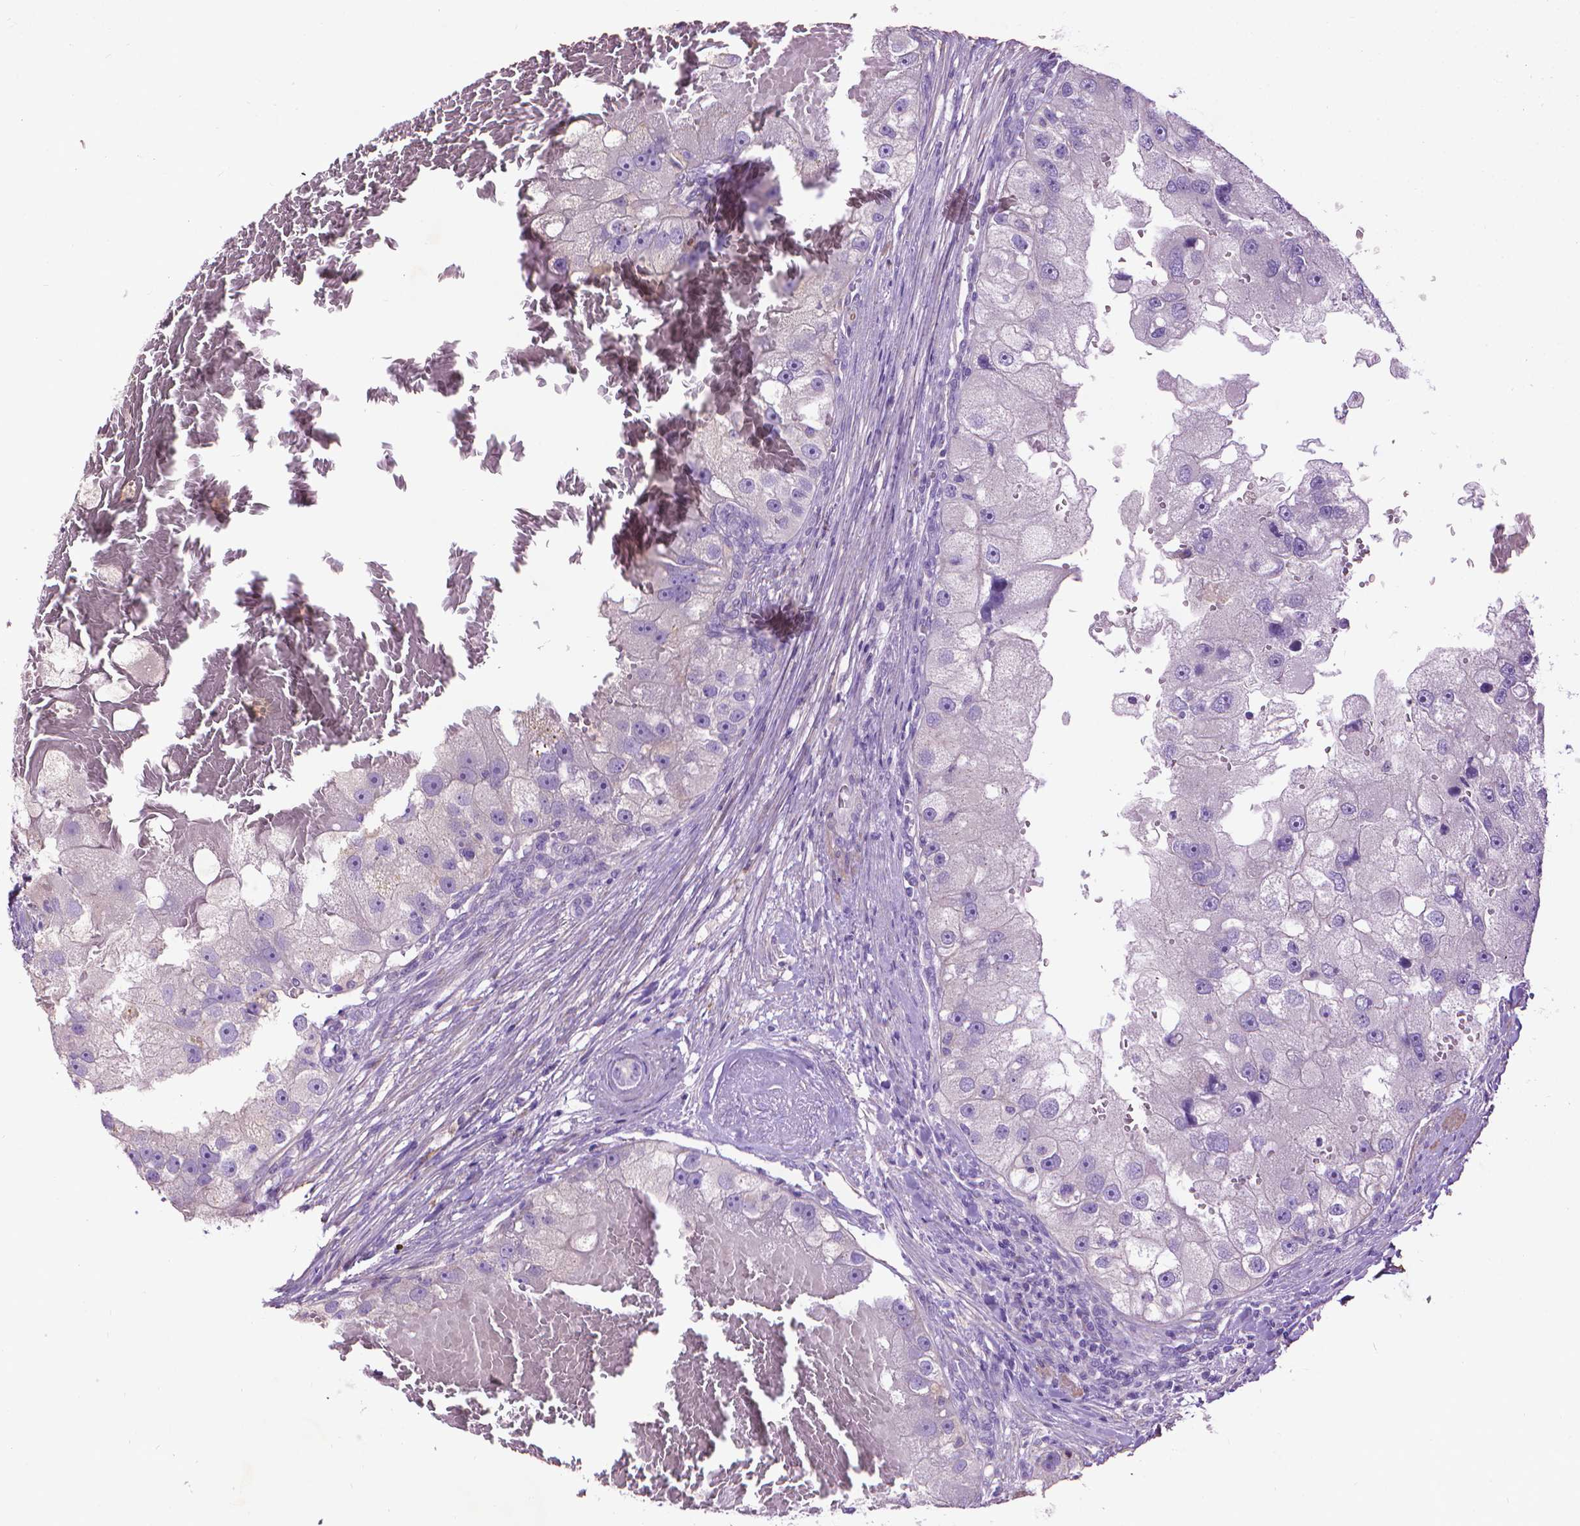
{"staining": {"intensity": "negative", "quantity": "none", "location": "none"}, "tissue": "renal cancer", "cell_type": "Tumor cells", "image_type": "cancer", "snomed": [{"axis": "morphology", "description": "Adenocarcinoma, NOS"}, {"axis": "topography", "description": "Kidney"}], "caption": "Tumor cells show no significant positivity in adenocarcinoma (renal).", "gene": "AQP10", "patient": {"sex": "male", "age": 63}}